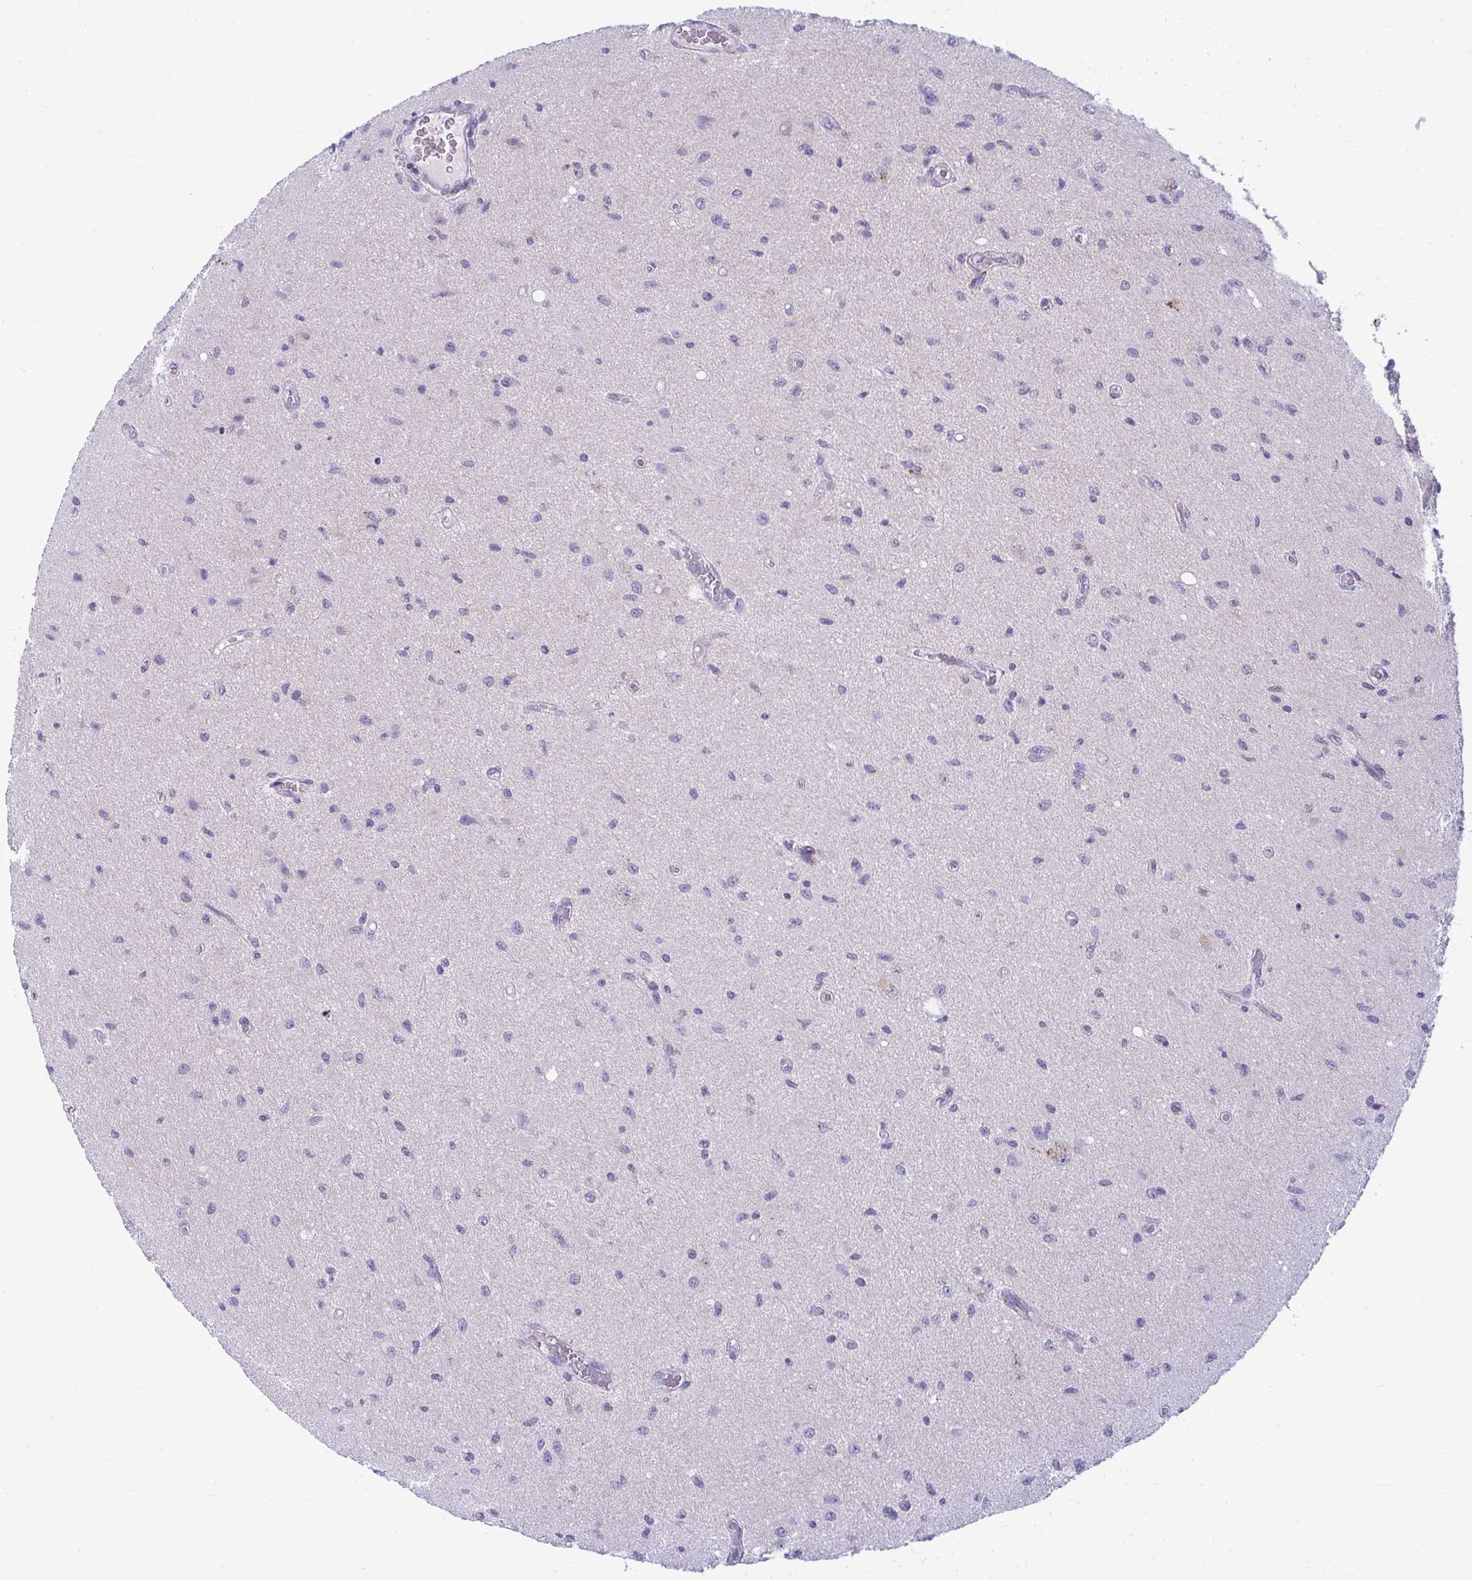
{"staining": {"intensity": "negative", "quantity": "none", "location": "none"}, "tissue": "glioma", "cell_type": "Tumor cells", "image_type": "cancer", "snomed": [{"axis": "morphology", "description": "Glioma, malignant, High grade"}, {"axis": "topography", "description": "Brain"}], "caption": "This is an immunohistochemistry micrograph of human malignant glioma (high-grade). There is no expression in tumor cells.", "gene": "DTX4", "patient": {"sex": "male", "age": 67}}